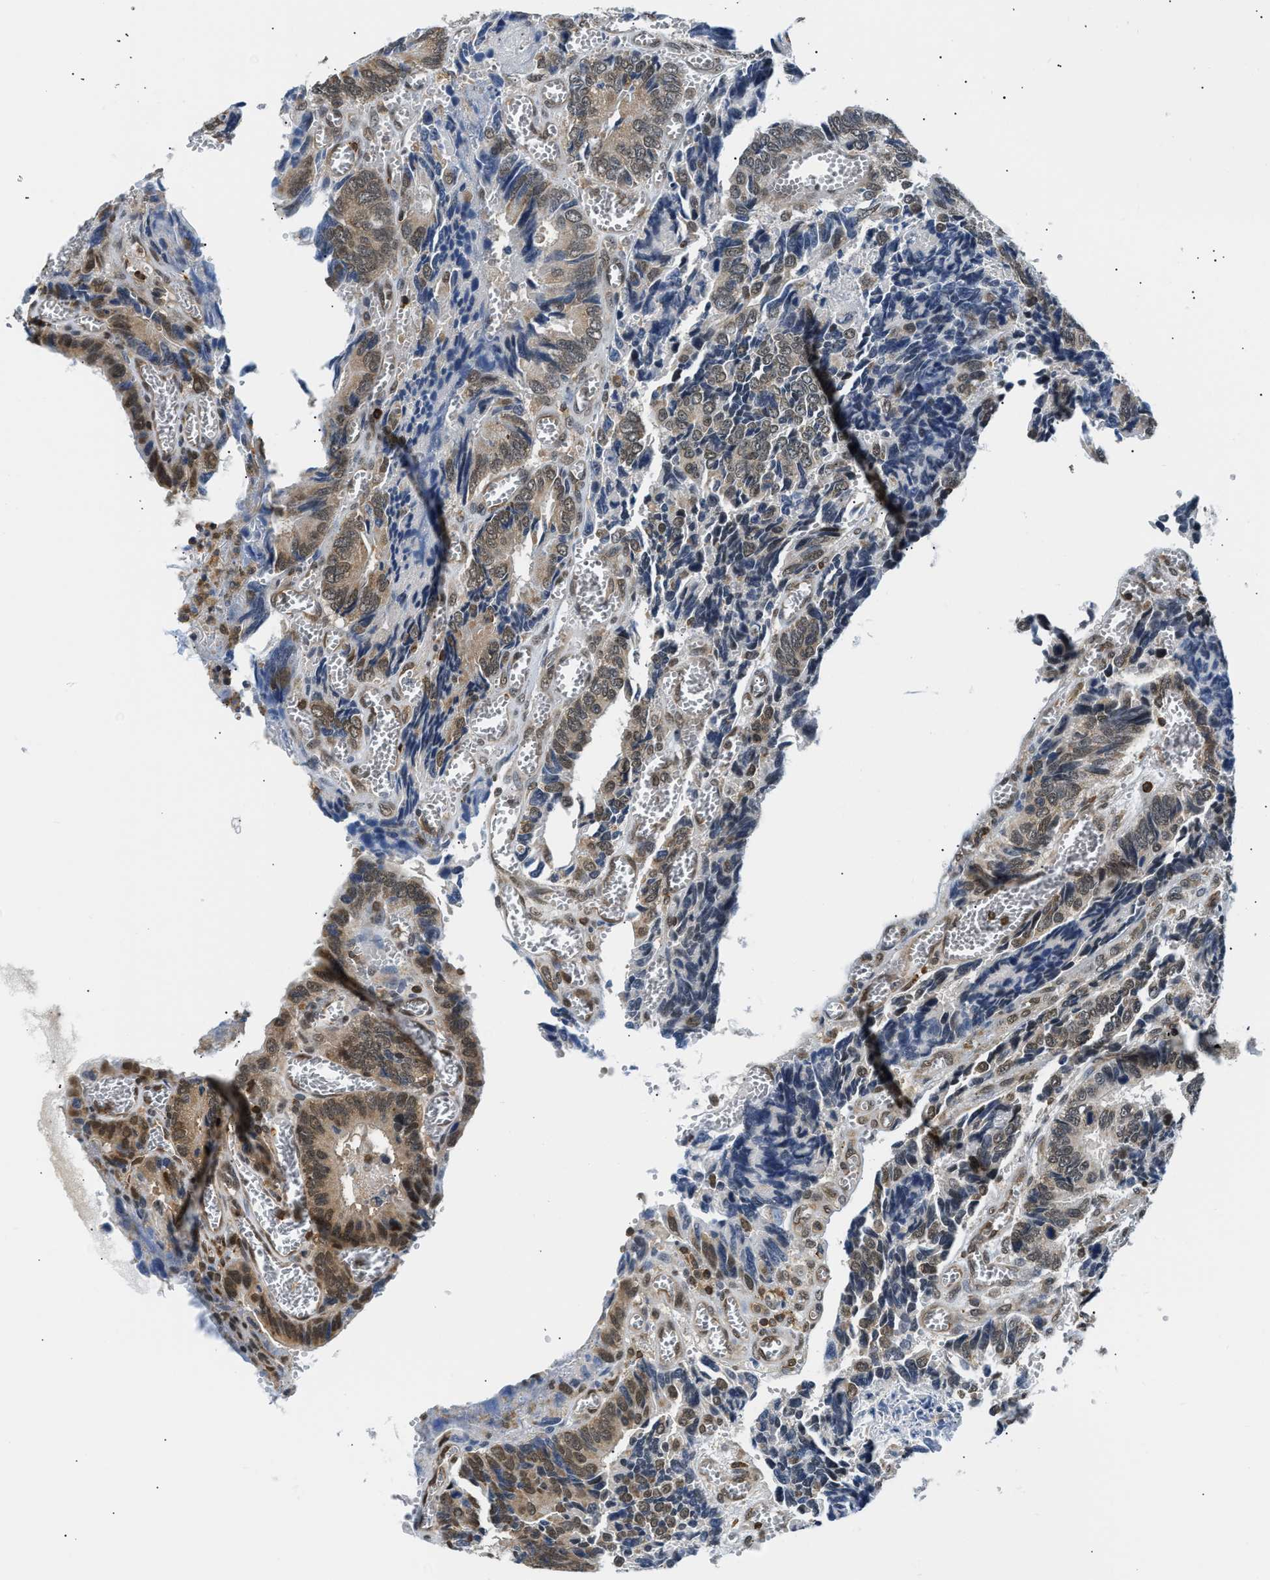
{"staining": {"intensity": "weak", "quantity": ">75%", "location": "cytoplasmic/membranous,nuclear"}, "tissue": "colorectal cancer", "cell_type": "Tumor cells", "image_type": "cancer", "snomed": [{"axis": "morphology", "description": "Adenocarcinoma, NOS"}, {"axis": "topography", "description": "Colon"}], "caption": "A low amount of weak cytoplasmic/membranous and nuclear positivity is present in approximately >75% of tumor cells in colorectal adenocarcinoma tissue.", "gene": "STK10", "patient": {"sex": "male", "age": 72}}